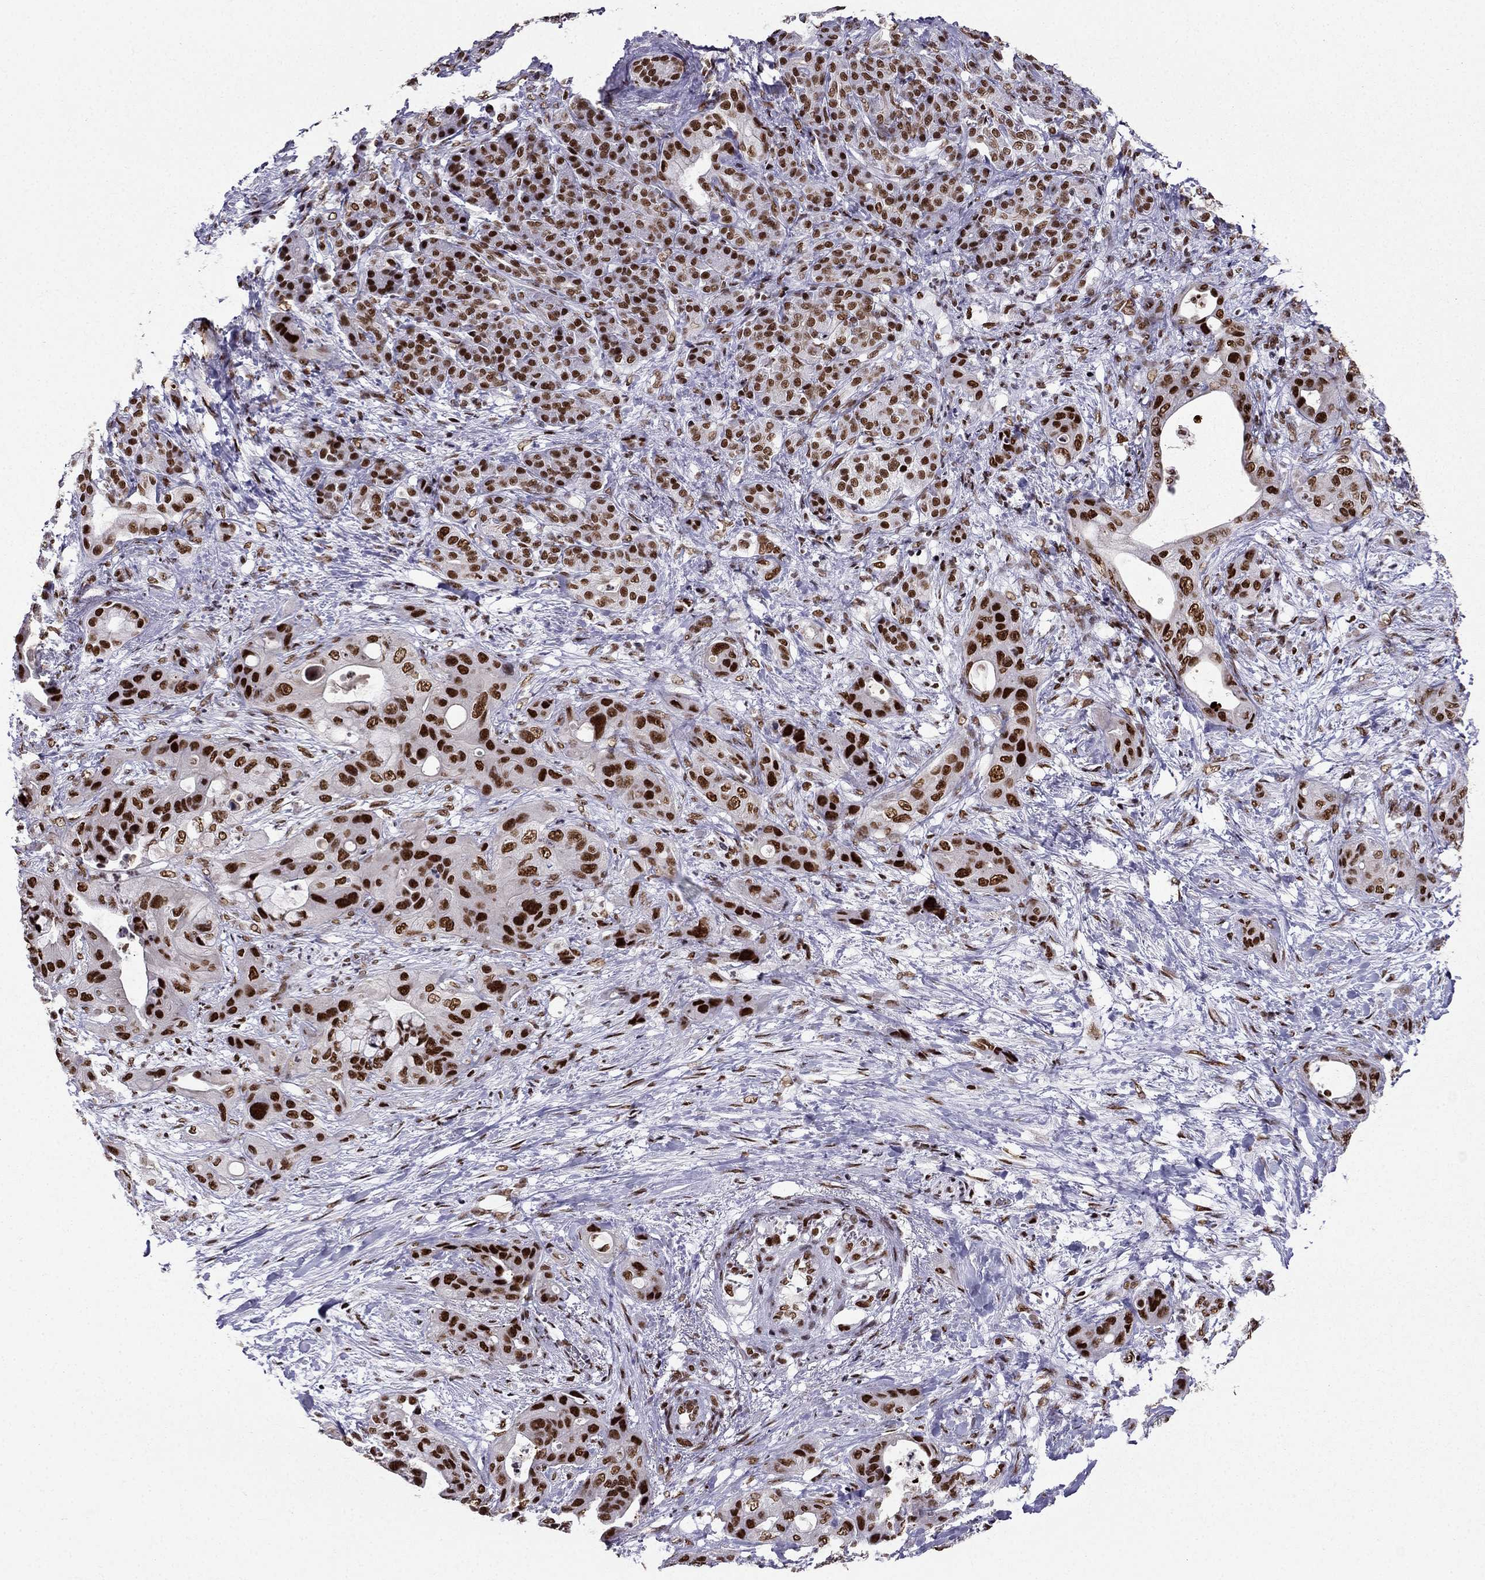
{"staining": {"intensity": "strong", "quantity": ">75%", "location": "nuclear"}, "tissue": "pancreatic cancer", "cell_type": "Tumor cells", "image_type": "cancer", "snomed": [{"axis": "morphology", "description": "Adenocarcinoma, NOS"}, {"axis": "topography", "description": "Pancreas"}], "caption": "This photomicrograph reveals IHC staining of pancreatic cancer, with high strong nuclear positivity in approximately >75% of tumor cells.", "gene": "ZNF420", "patient": {"sex": "male", "age": 71}}